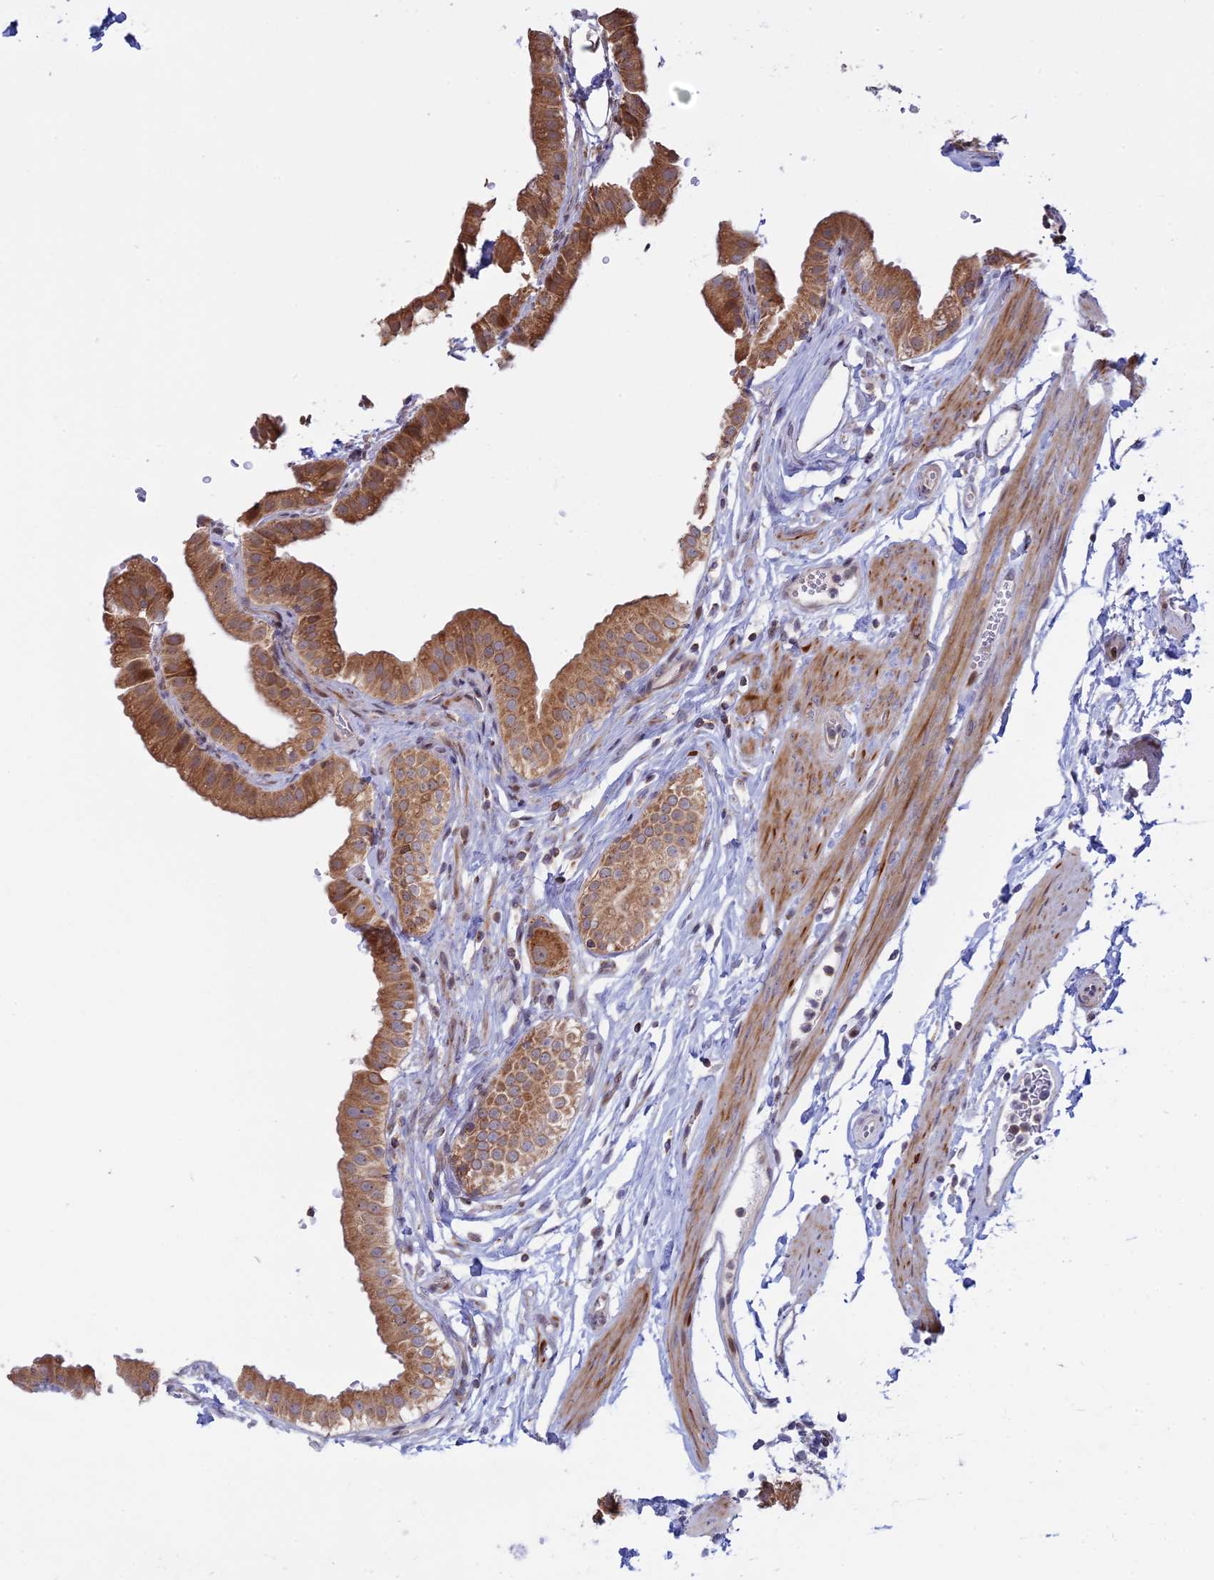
{"staining": {"intensity": "moderate", "quantity": ">75%", "location": "cytoplasmic/membranous"}, "tissue": "gallbladder", "cell_type": "Glandular cells", "image_type": "normal", "snomed": [{"axis": "morphology", "description": "Normal tissue, NOS"}, {"axis": "topography", "description": "Gallbladder"}], "caption": "High-magnification brightfield microscopy of unremarkable gallbladder stained with DAB (3,3'-diaminobenzidine) (brown) and counterstained with hematoxylin (blue). glandular cells exhibit moderate cytoplasmic/membranous staining is seen in approximately>75% of cells. (DAB (3,3'-diaminobenzidine) = brown stain, brightfield microscopy at high magnification).", "gene": "GSKIP", "patient": {"sex": "female", "age": 61}}